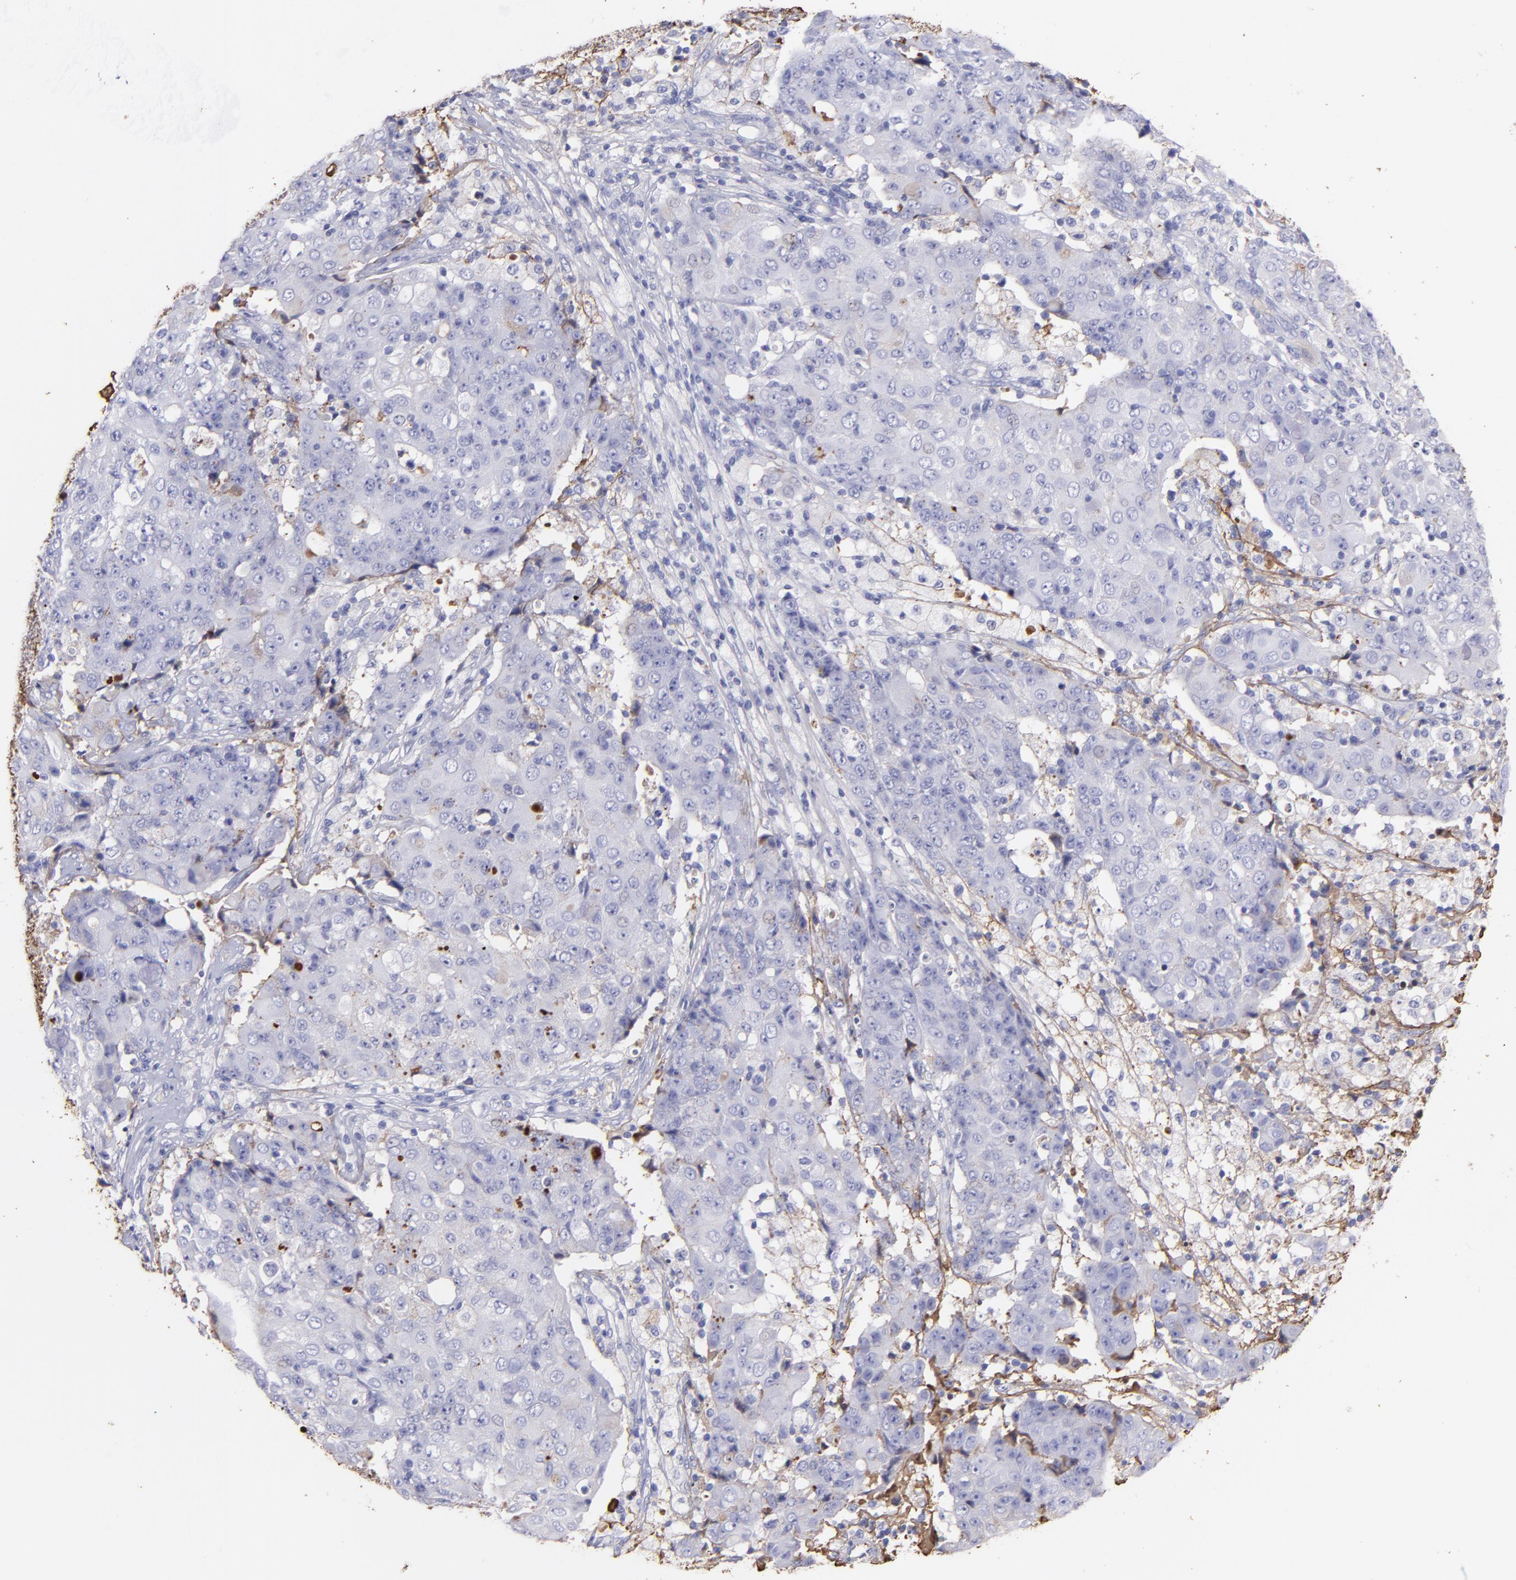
{"staining": {"intensity": "weak", "quantity": "25%-75%", "location": "cytoplasmic/membranous"}, "tissue": "ovarian cancer", "cell_type": "Tumor cells", "image_type": "cancer", "snomed": [{"axis": "morphology", "description": "Carcinoma, endometroid"}, {"axis": "topography", "description": "Ovary"}], "caption": "Human endometroid carcinoma (ovarian) stained with a protein marker reveals weak staining in tumor cells.", "gene": "FGB", "patient": {"sex": "female", "age": 42}}